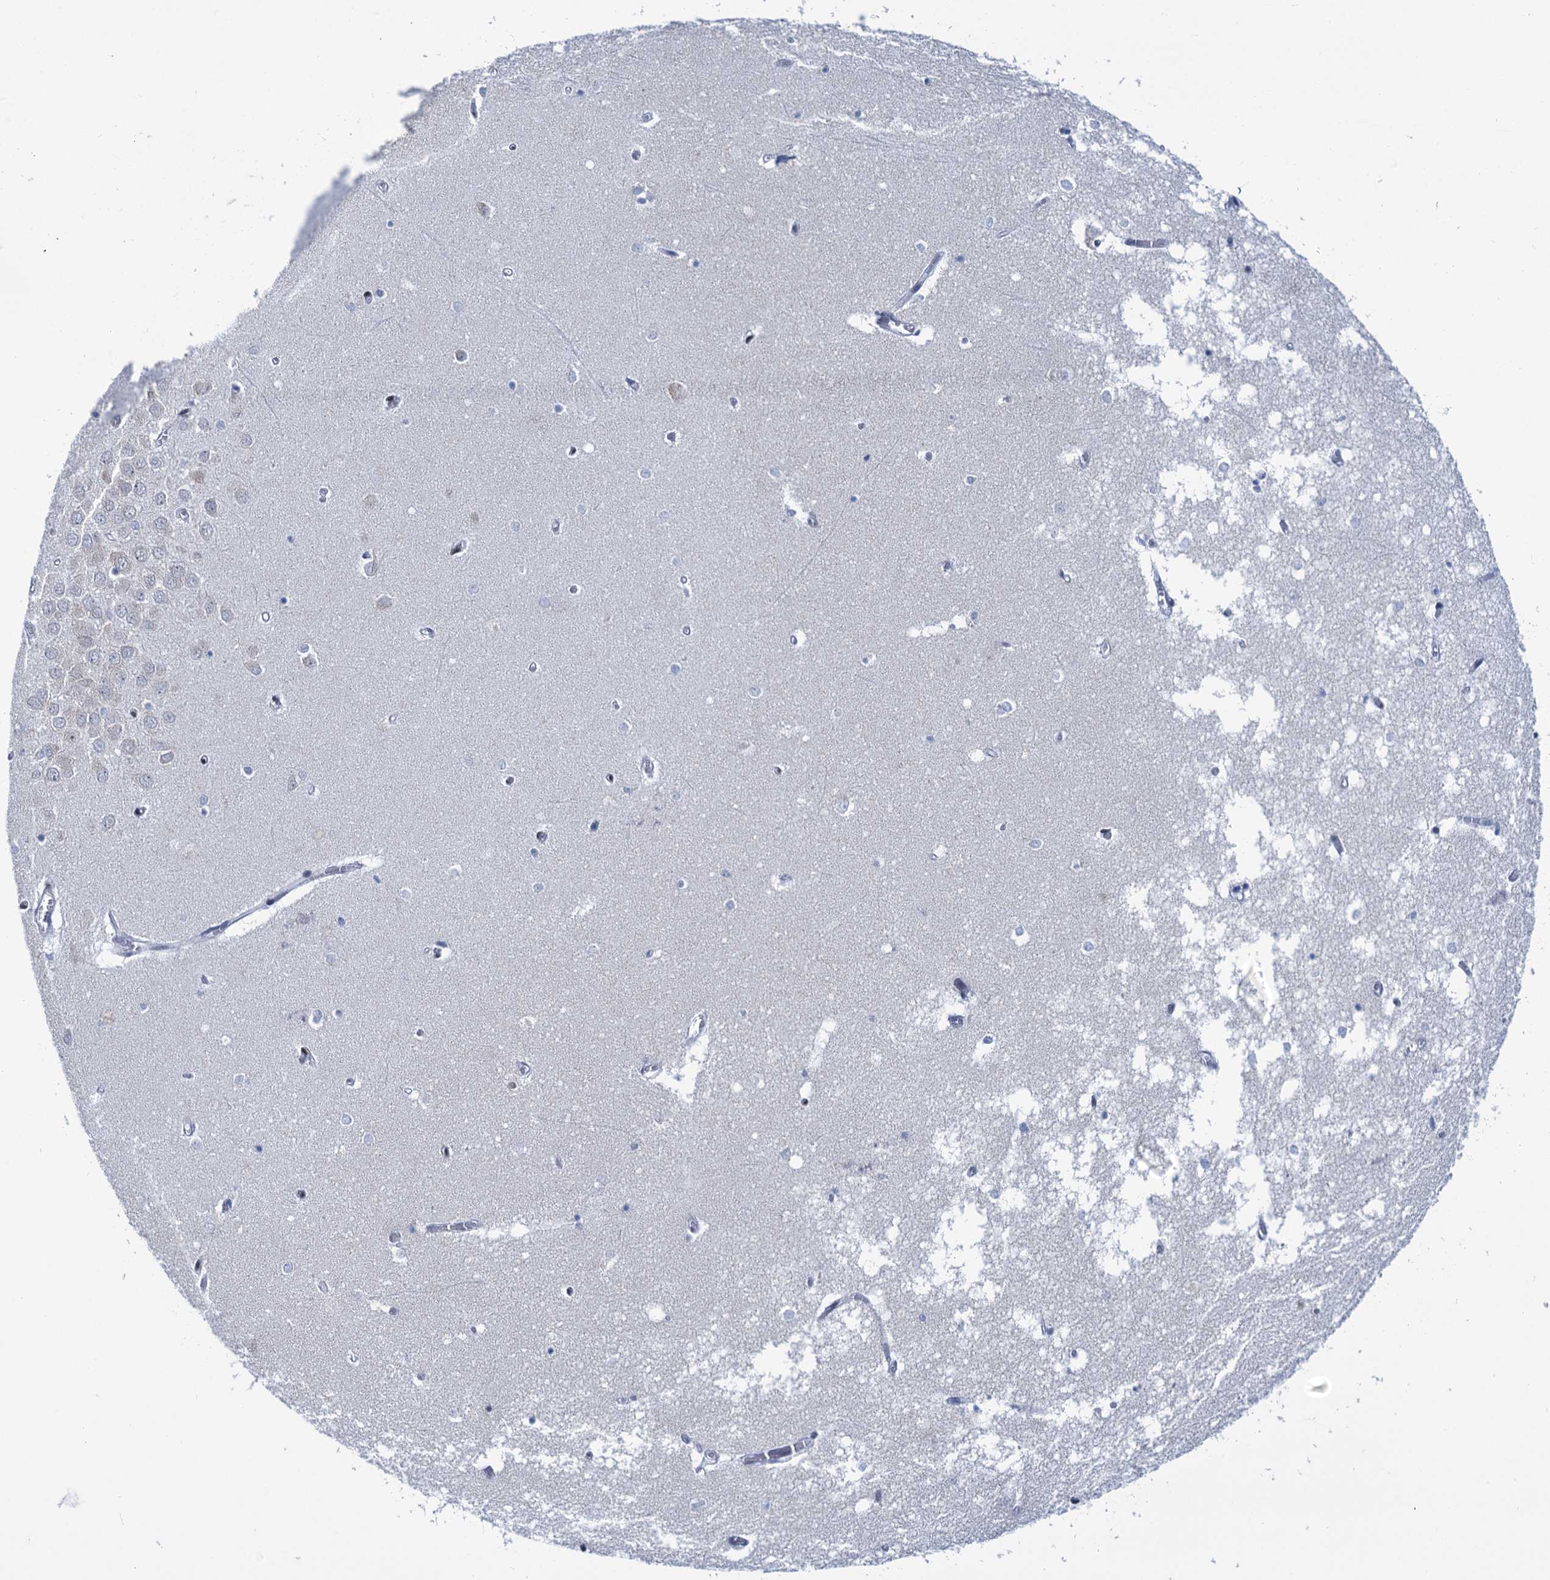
{"staining": {"intensity": "negative", "quantity": "none", "location": "none"}, "tissue": "hippocampus", "cell_type": "Glial cells", "image_type": "normal", "snomed": [{"axis": "morphology", "description": "Normal tissue, NOS"}, {"axis": "topography", "description": "Hippocampus"}], "caption": "Immunohistochemistry (IHC) micrograph of benign hippocampus: hippocampus stained with DAB shows no significant protein expression in glial cells.", "gene": "SREK1", "patient": {"sex": "male", "age": 70}}